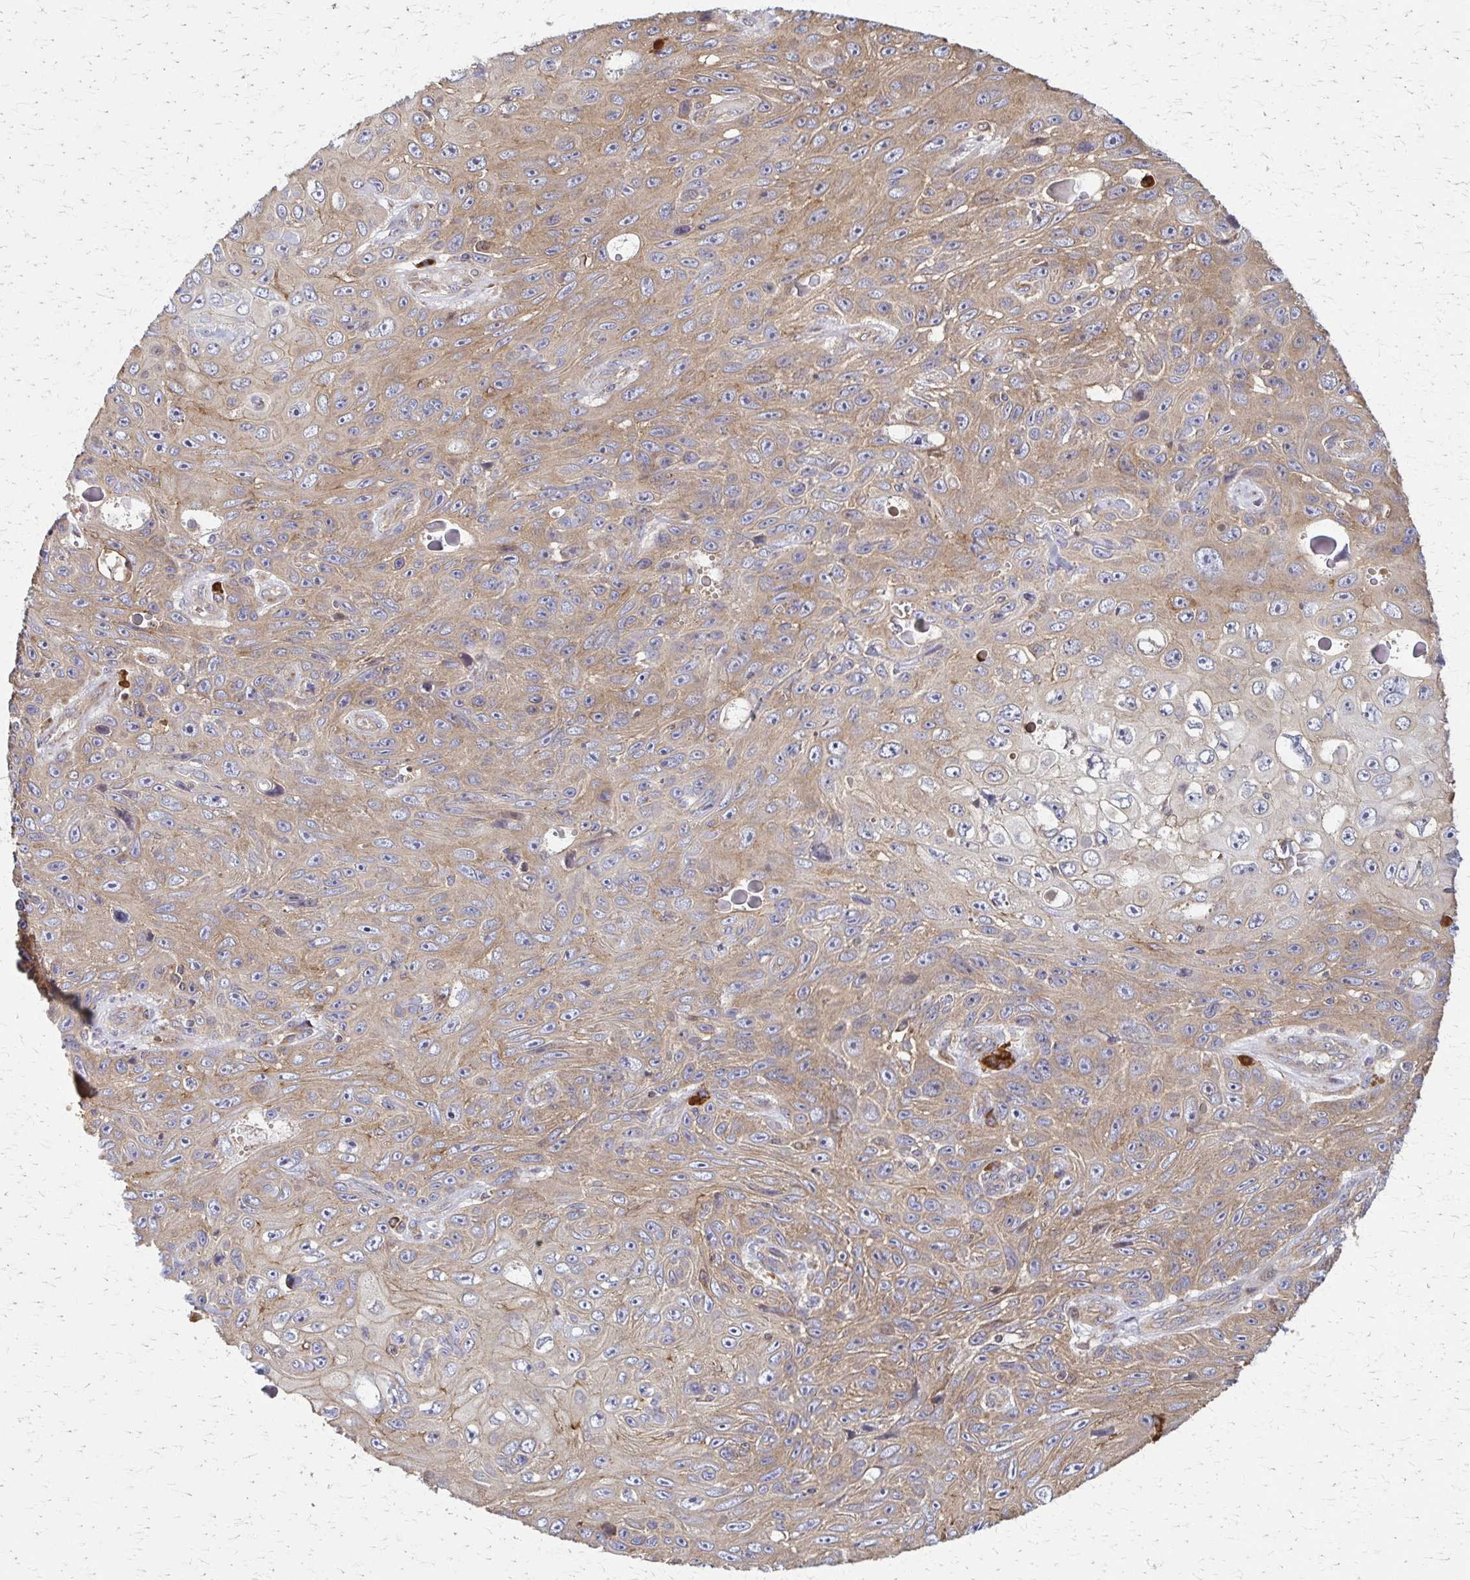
{"staining": {"intensity": "moderate", "quantity": ">75%", "location": "cytoplasmic/membranous"}, "tissue": "skin cancer", "cell_type": "Tumor cells", "image_type": "cancer", "snomed": [{"axis": "morphology", "description": "Squamous cell carcinoma, NOS"}, {"axis": "topography", "description": "Skin"}], "caption": "Skin squamous cell carcinoma stained with DAB IHC shows medium levels of moderate cytoplasmic/membranous expression in about >75% of tumor cells.", "gene": "EEF2", "patient": {"sex": "male", "age": 82}}